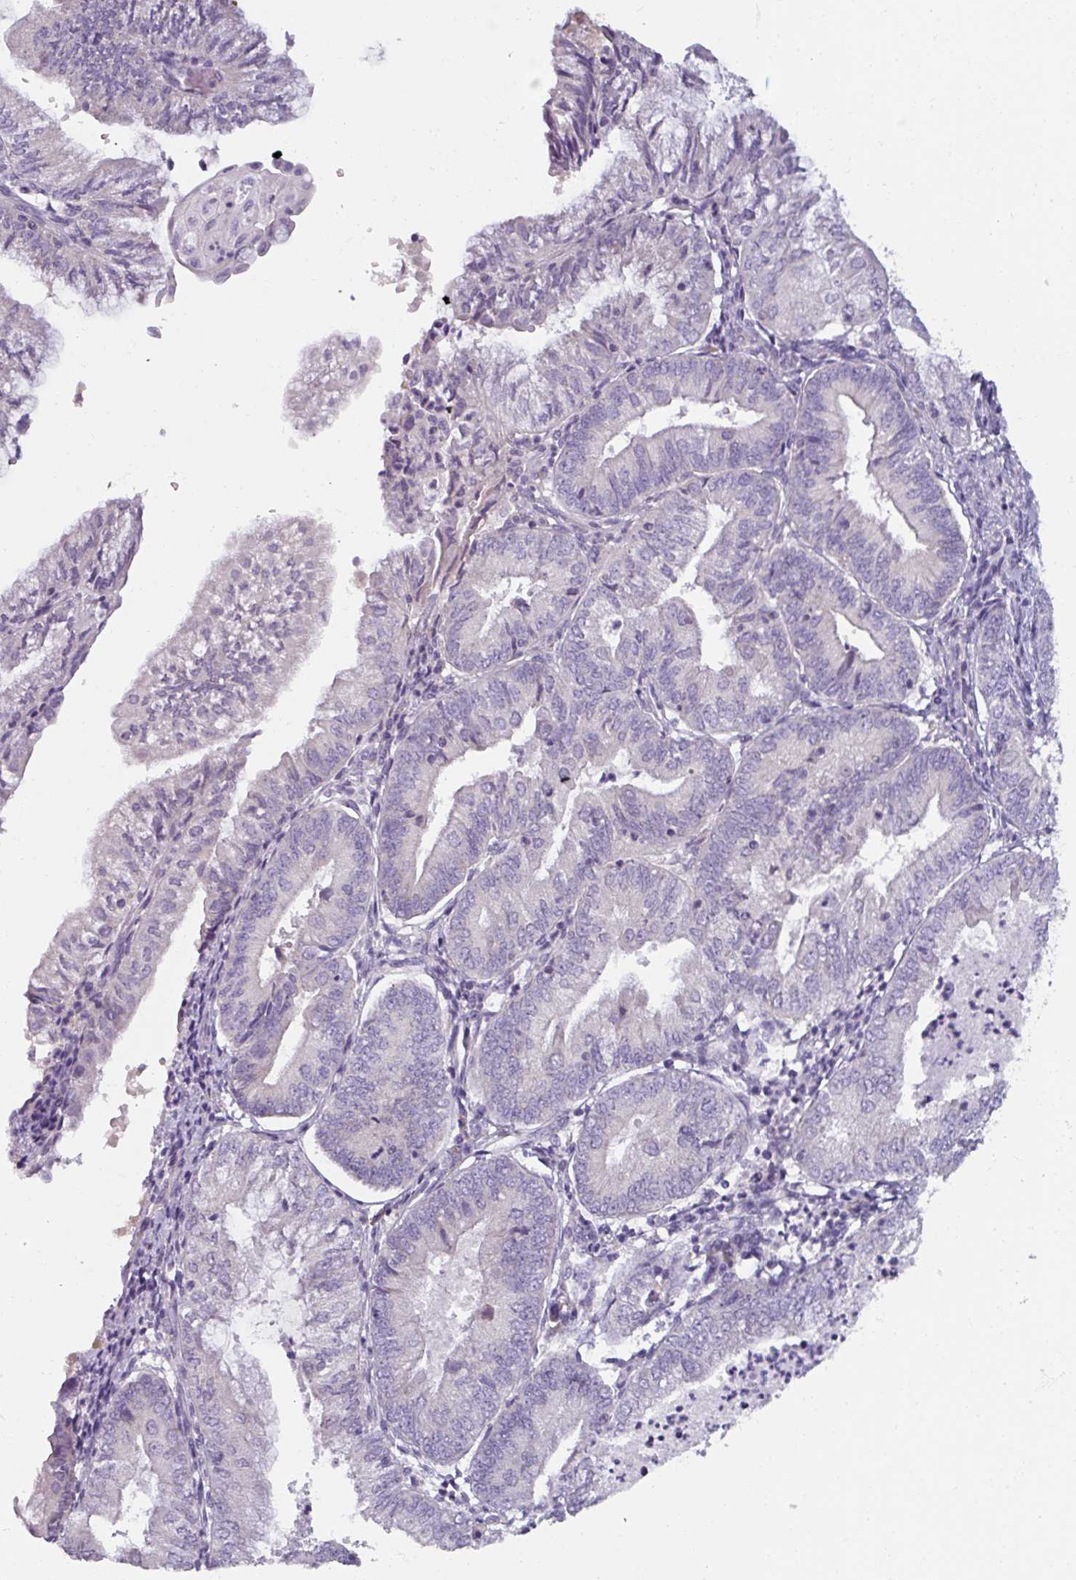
{"staining": {"intensity": "negative", "quantity": "none", "location": "none"}, "tissue": "endometrial cancer", "cell_type": "Tumor cells", "image_type": "cancer", "snomed": [{"axis": "morphology", "description": "Adenocarcinoma, NOS"}, {"axis": "topography", "description": "Endometrium"}], "caption": "IHC histopathology image of neoplastic tissue: human endometrial cancer stained with DAB displays no significant protein expression in tumor cells.", "gene": "SMIM11", "patient": {"sex": "female", "age": 55}}